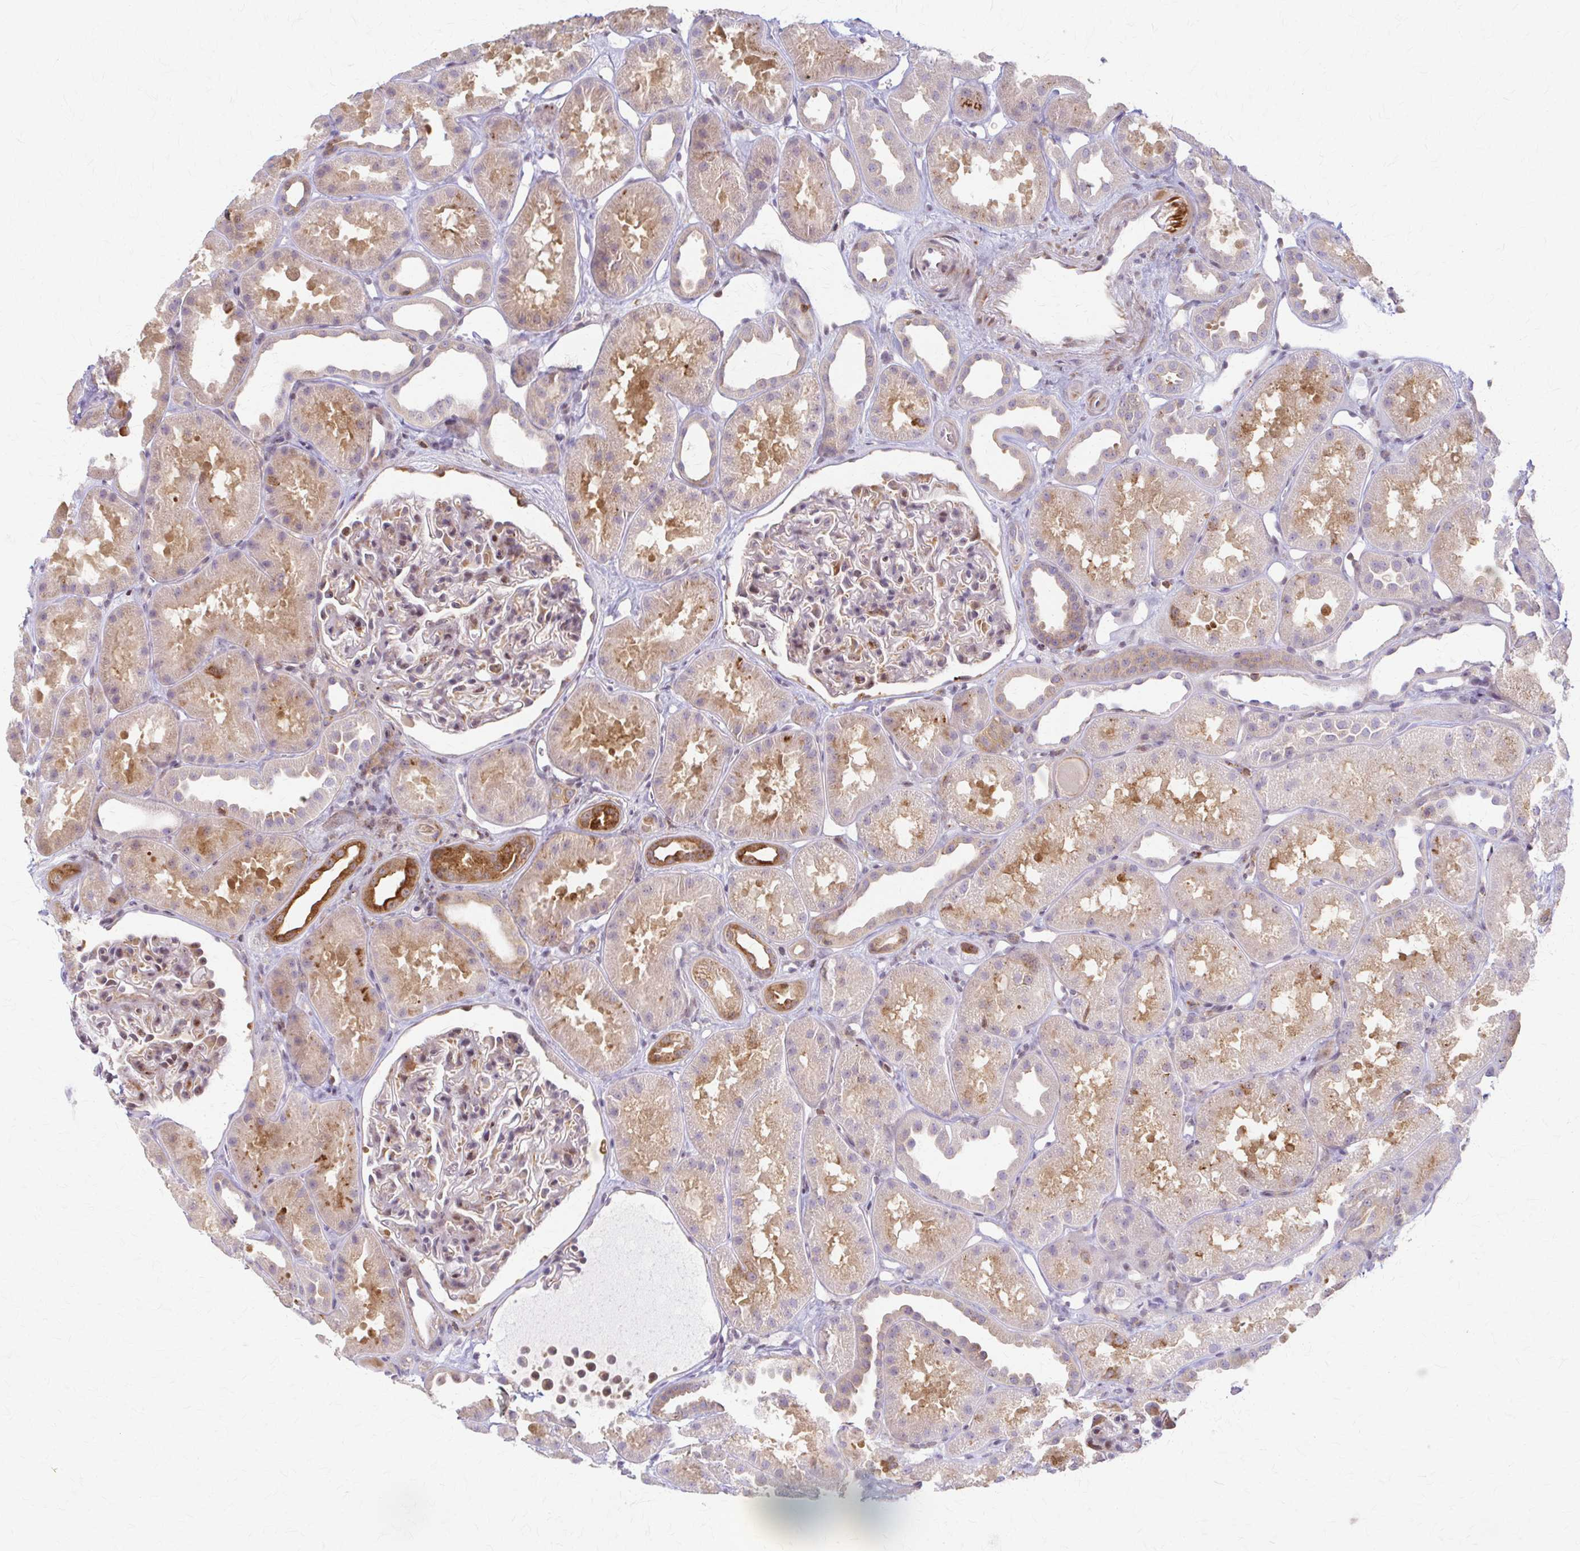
{"staining": {"intensity": "weak", "quantity": "<25%", "location": "cytoplasmic/membranous"}, "tissue": "kidney", "cell_type": "Cells in glomeruli", "image_type": "normal", "snomed": [{"axis": "morphology", "description": "Normal tissue, NOS"}, {"axis": "topography", "description": "Kidney"}], "caption": "Cells in glomeruli show no significant expression in normal kidney. (DAB IHC with hematoxylin counter stain).", "gene": "ARHGAP35", "patient": {"sex": "male", "age": 61}}